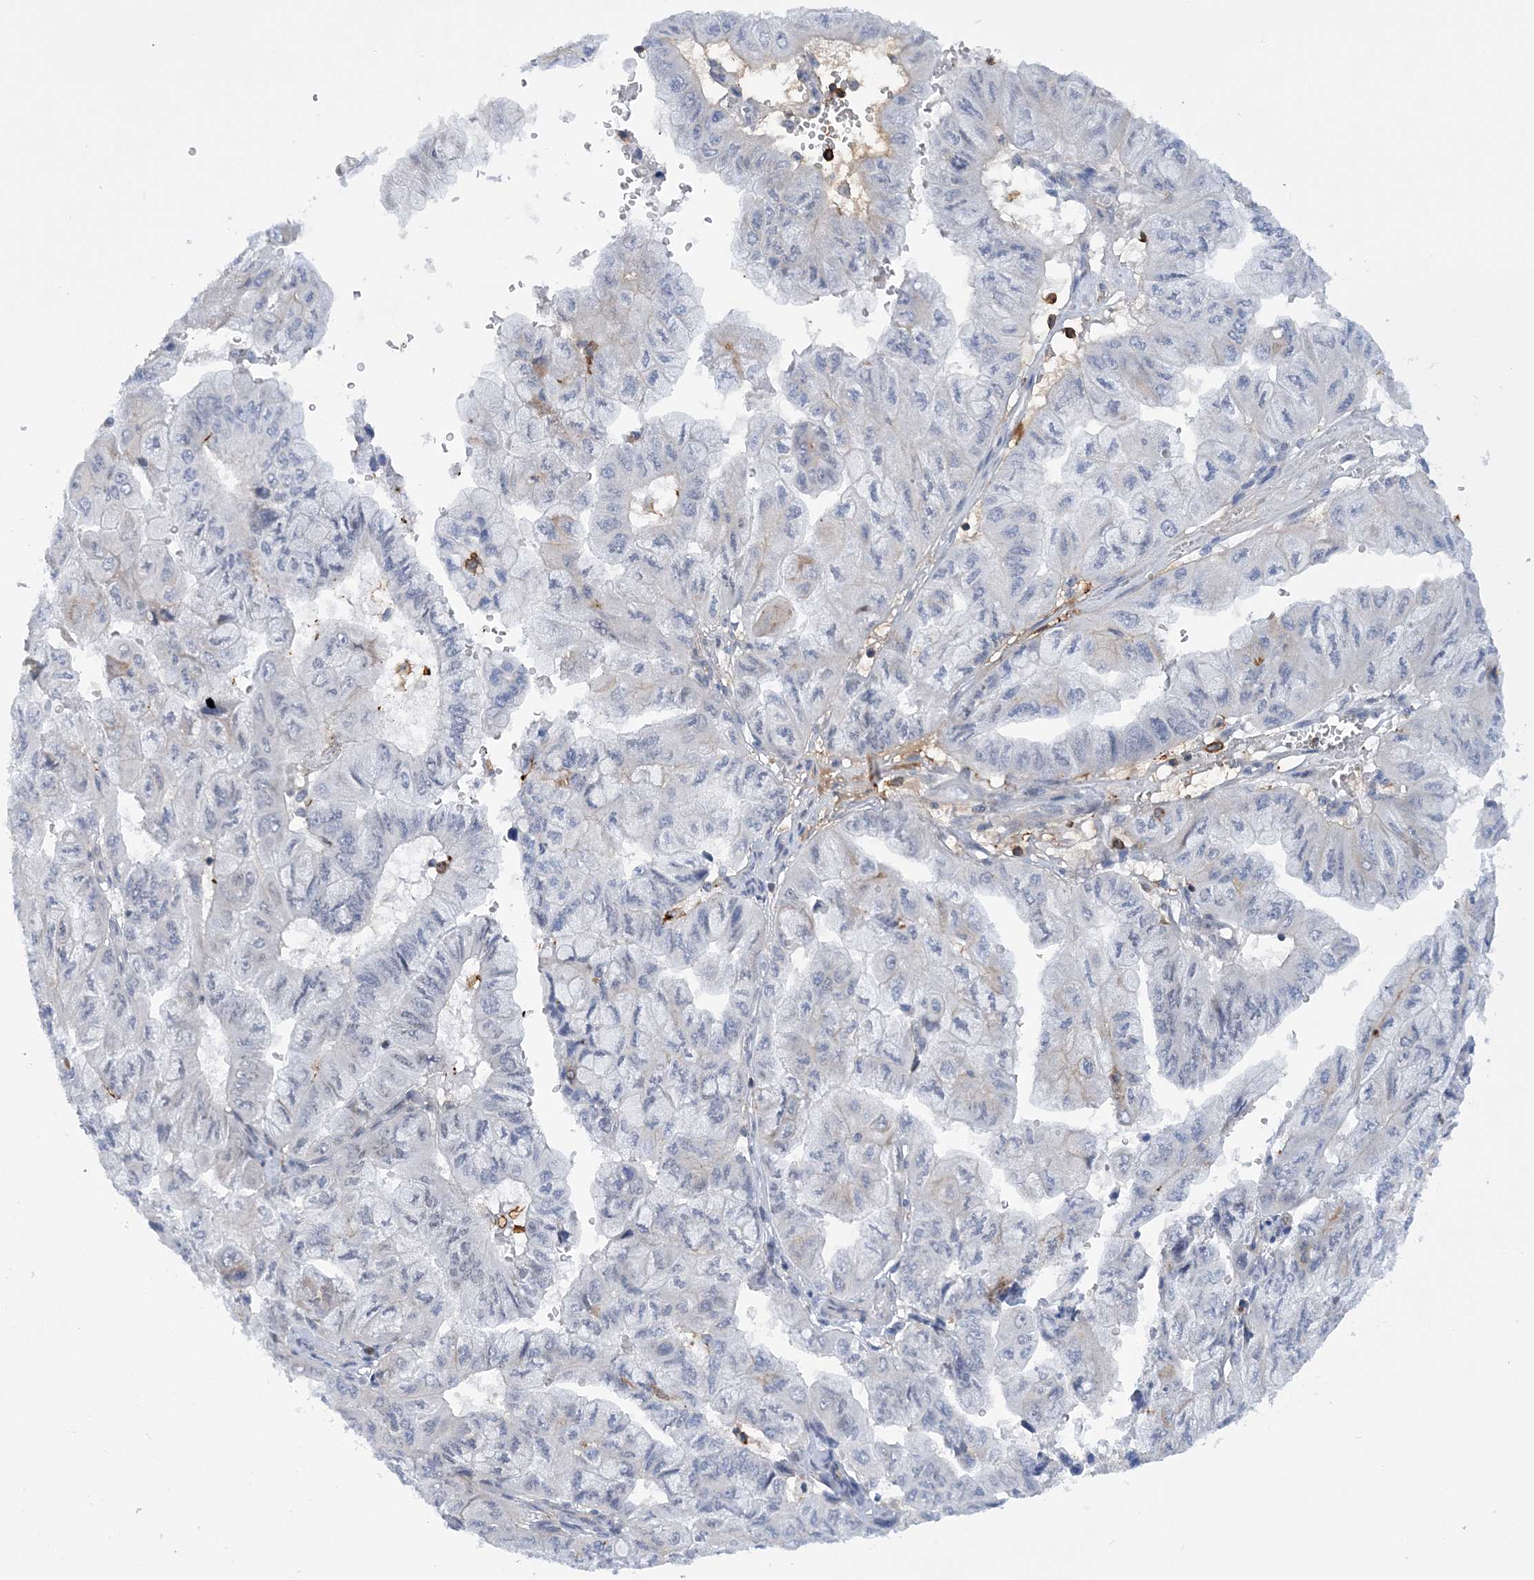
{"staining": {"intensity": "negative", "quantity": "none", "location": "none"}, "tissue": "pancreatic cancer", "cell_type": "Tumor cells", "image_type": "cancer", "snomed": [{"axis": "morphology", "description": "Adenocarcinoma, NOS"}, {"axis": "topography", "description": "Pancreas"}], "caption": "DAB immunohistochemical staining of pancreatic cancer exhibits no significant staining in tumor cells.", "gene": "PRMT9", "patient": {"sex": "male", "age": 51}}